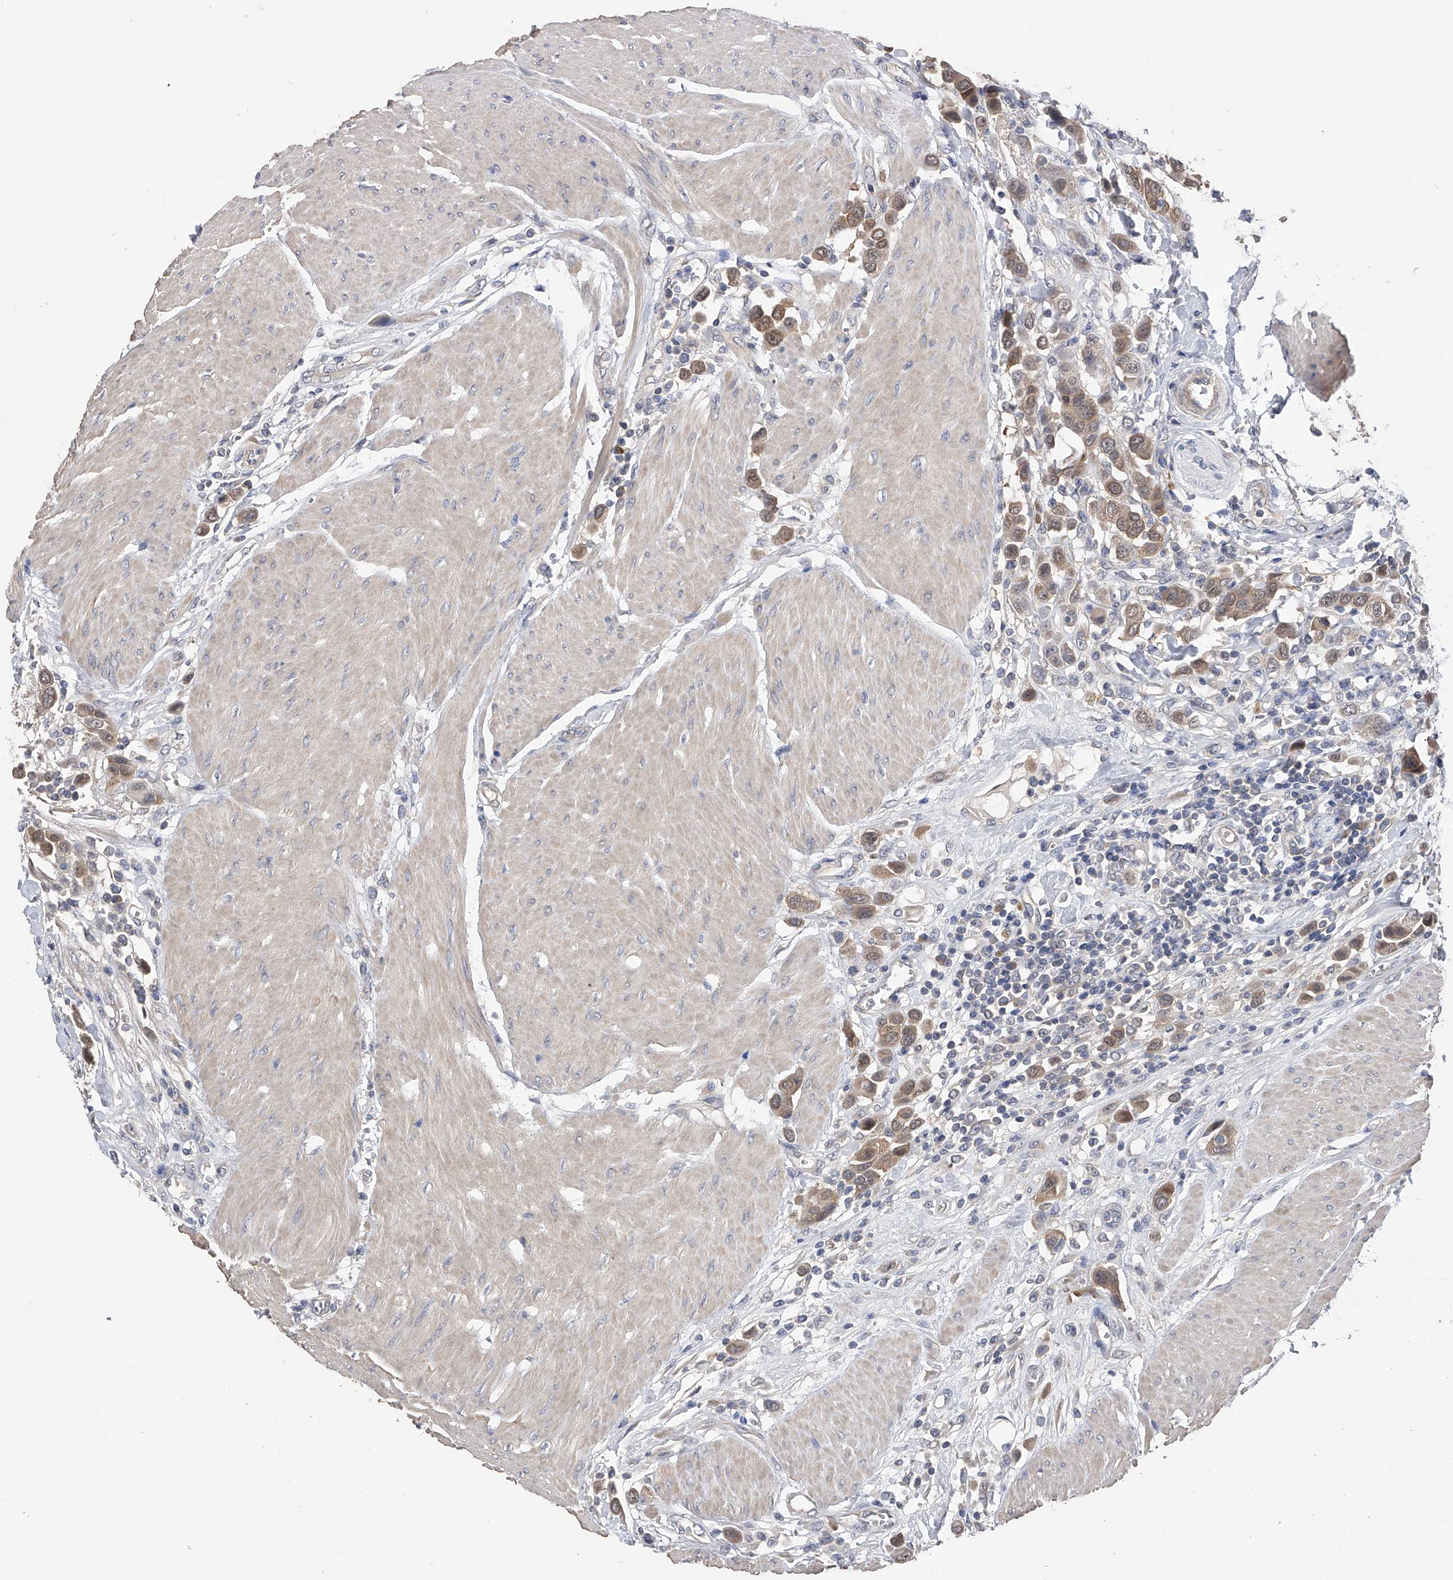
{"staining": {"intensity": "weak", "quantity": ">75%", "location": "cytoplasmic/membranous"}, "tissue": "urothelial cancer", "cell_type": "Tumor cells", "image_type": "cancer", "snomed": [{"axis": "morphology", "description": "Urothelial carcinoma, High grade"}, {"axis": "topography", "description": "Urinary bladder"}], "caption": "Human high-grade urothelial carcinoma stained for a protein (brown) displays weak cytoplasmic/membranous positive staining in about >75% of tumor cells.", "gene": "CFAP298", "patient": {"sex": "male", "age": 50}}